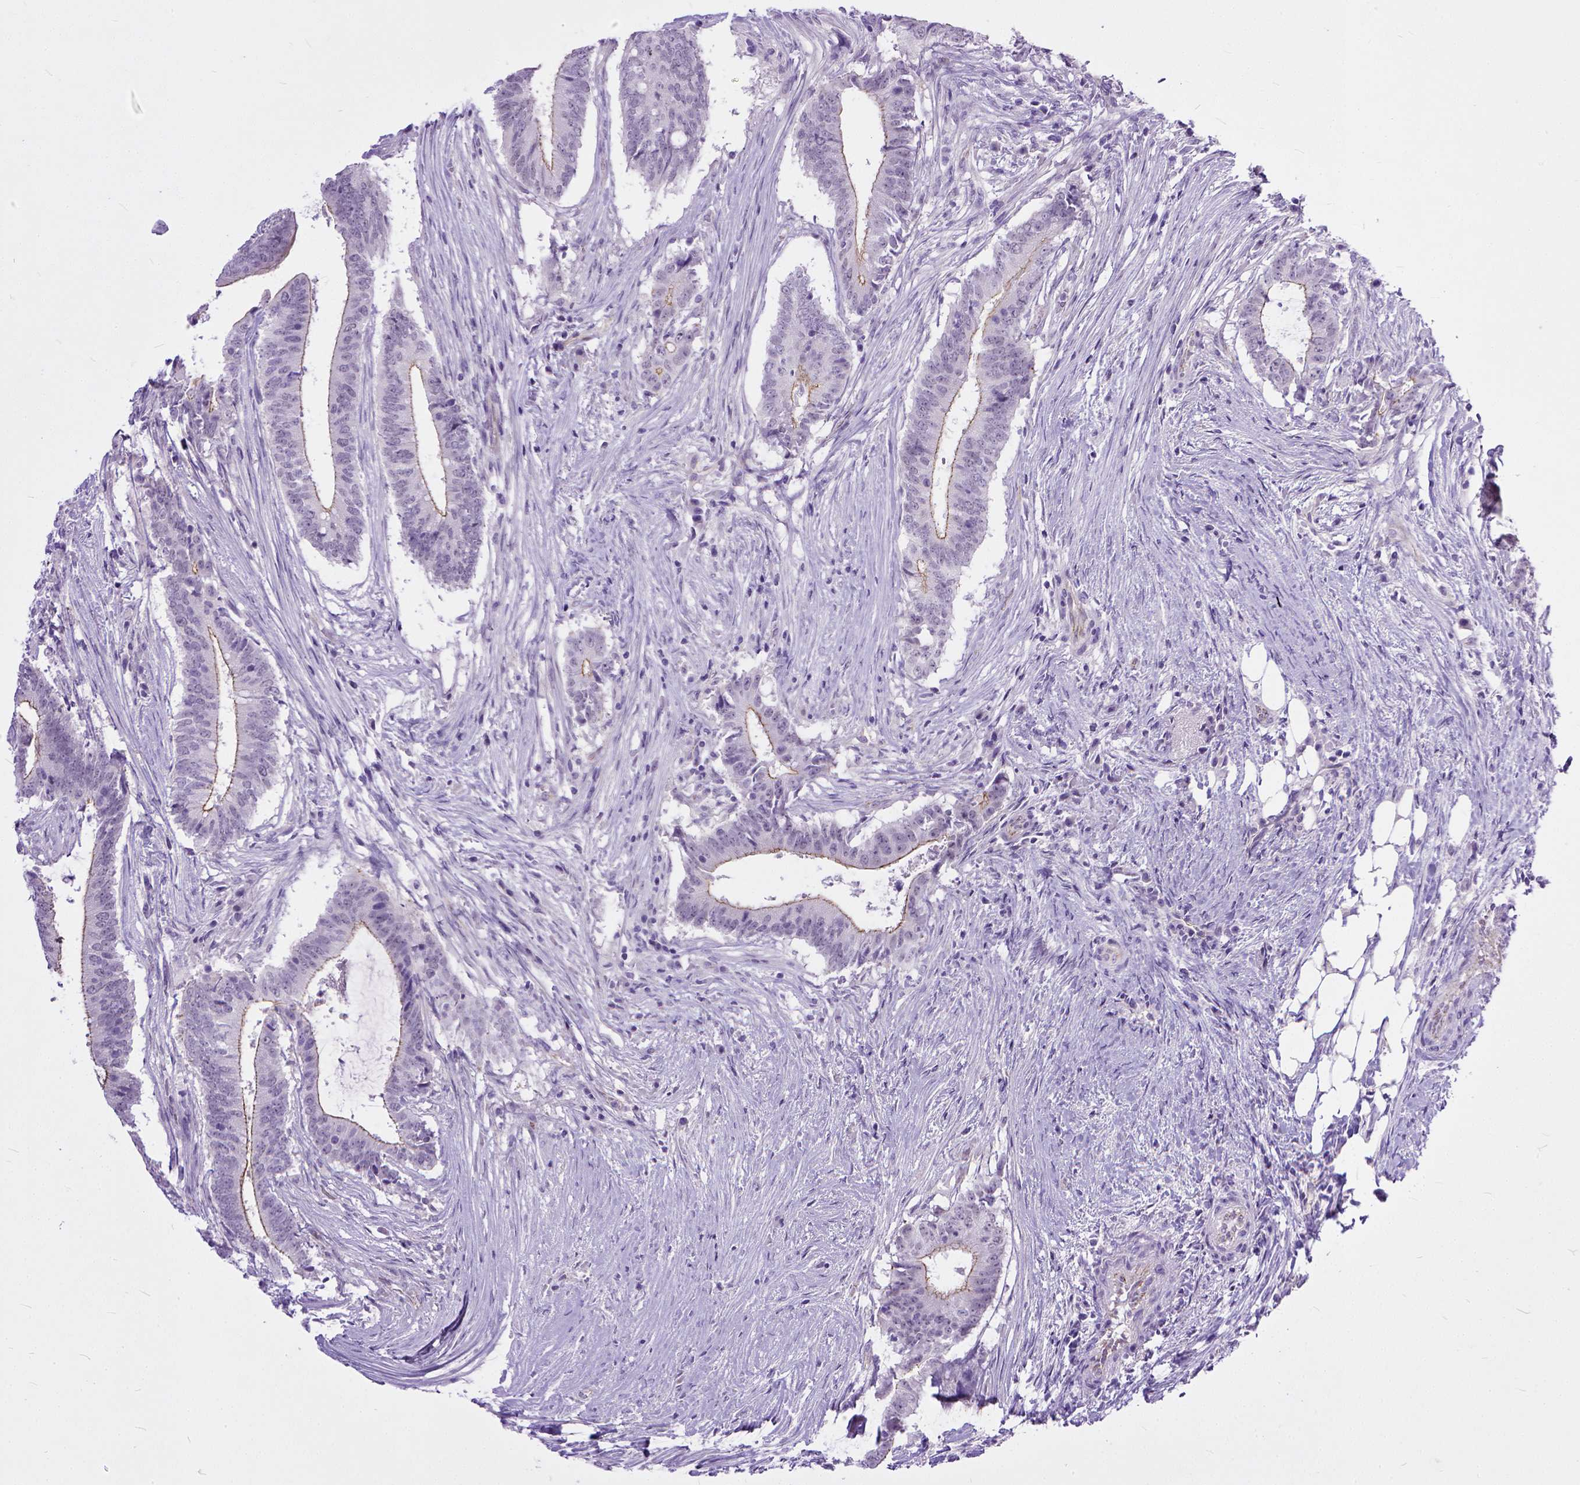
{"staining": {"intensity": "moderate", "quantity": ">75%", "location": "cytoplasmic/membranous"}, "tissue": "colorectal cancer", "cell_type": "Tumor cells", "image_type": "cancer", "snomed": [{"axis": "morphology", "description": "Adenocarcinoma, NOS"}, {"axis": "topography", "description": "Colon"}], "caption": "This is an image of immunohistochemistry (IHC) staining of colorectal cancer, which shows moderate staining in the cytoplasmic/membranous of tumor cells.", "gene": "ADGRF1", "patient": {"sex": "female", "age": 43}}